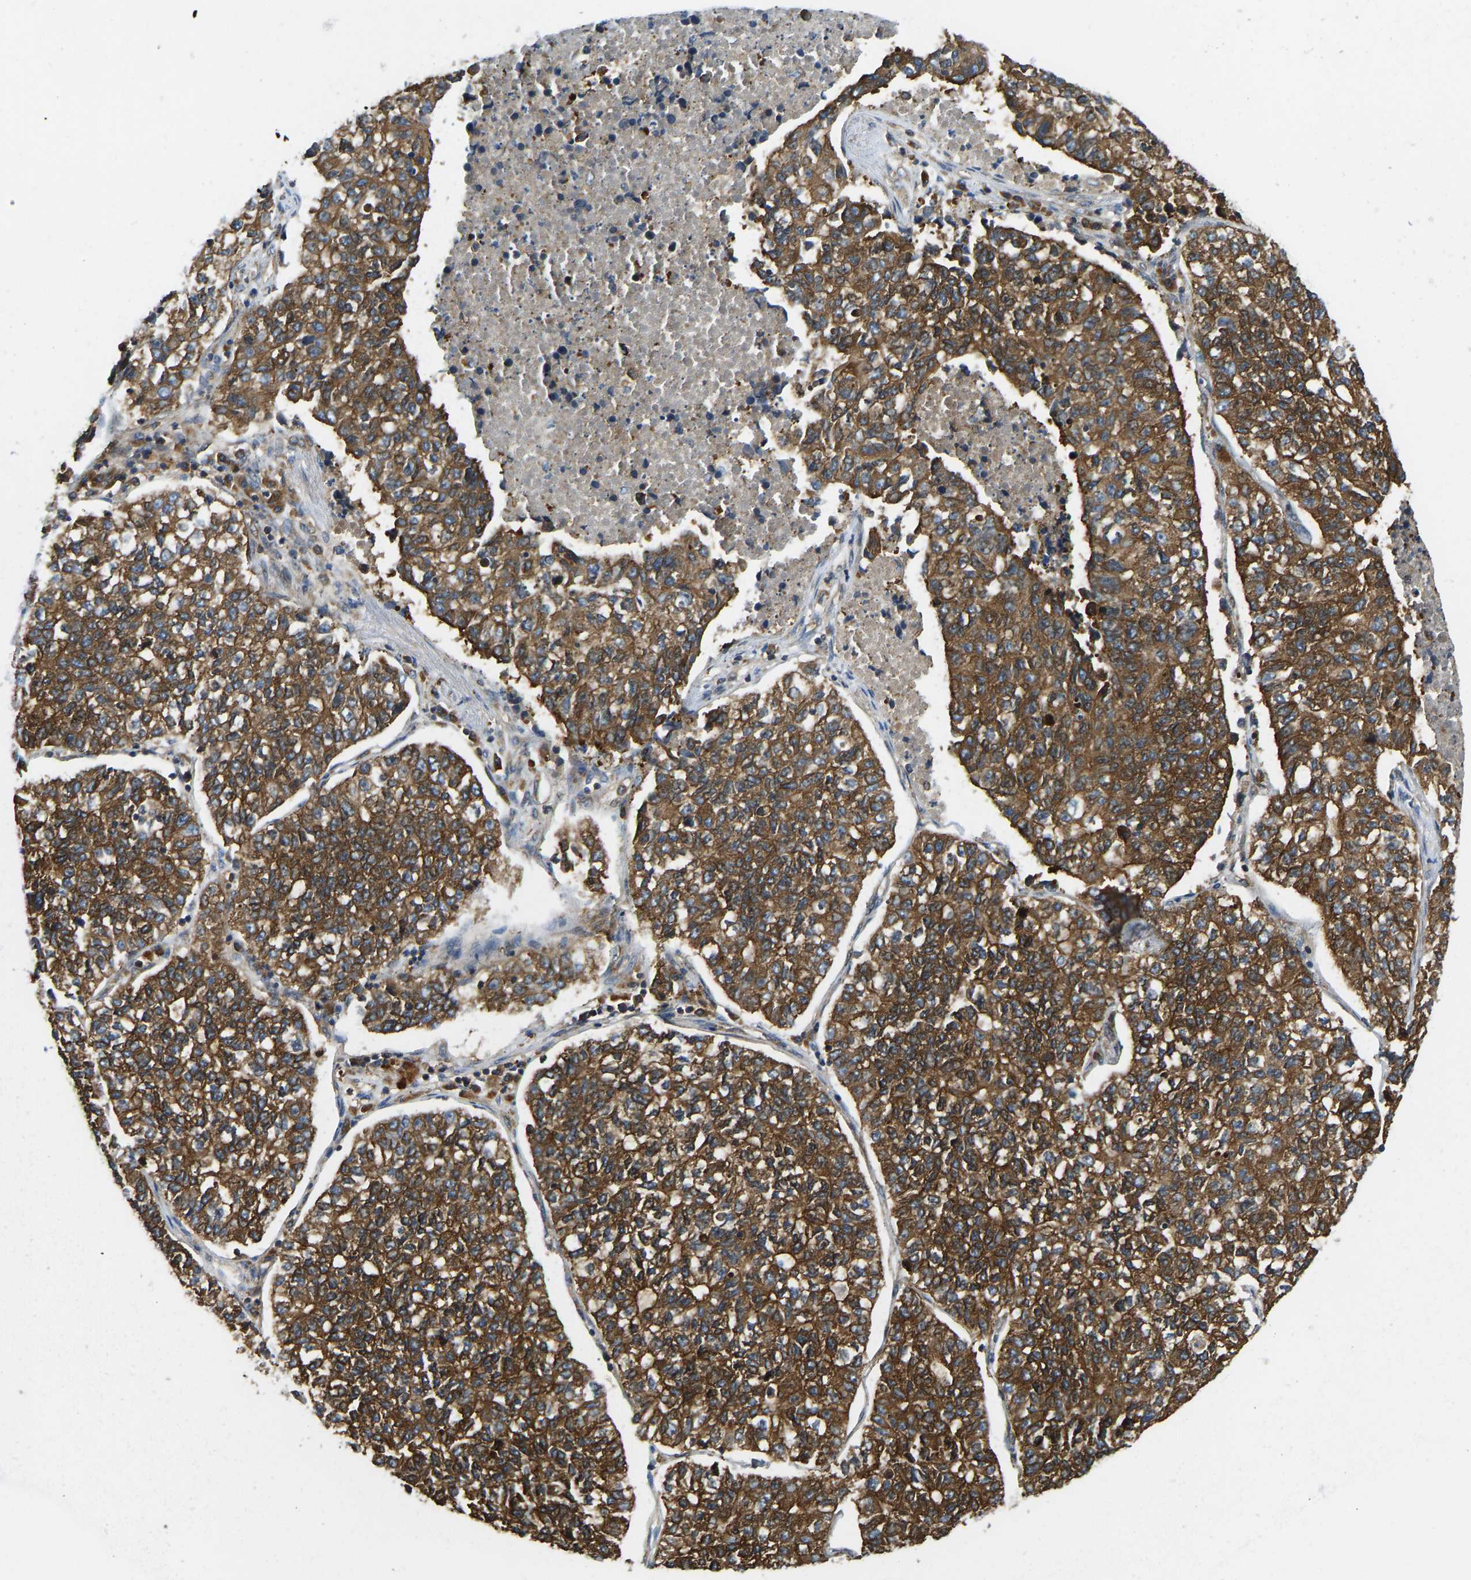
{"staining": {"intensity": "strong", "quantity": ">75%", "location": "cytoplasmic/membranous"}, "tissue": "lung cancer", "cell_type": "Tumor cells", "image_type": "cancer", "snomed": [{"axis": "morphology", "description": "Adenocarcinoma, NOS"}, {"axis": "topography", "description": "Lung"}], "caption": "IHC photomicrograph of neoplastic tissue: human lung adenocarcinoma stained using IHC exhibits high levels of strong protein expression localized specifically in the cytoplasmic/membranous of tumor cells, appearing as a cytoplasmic/membranous brown color.", "gene": "RASGRF2", "patient": {"sex": "male", "age": 49}}